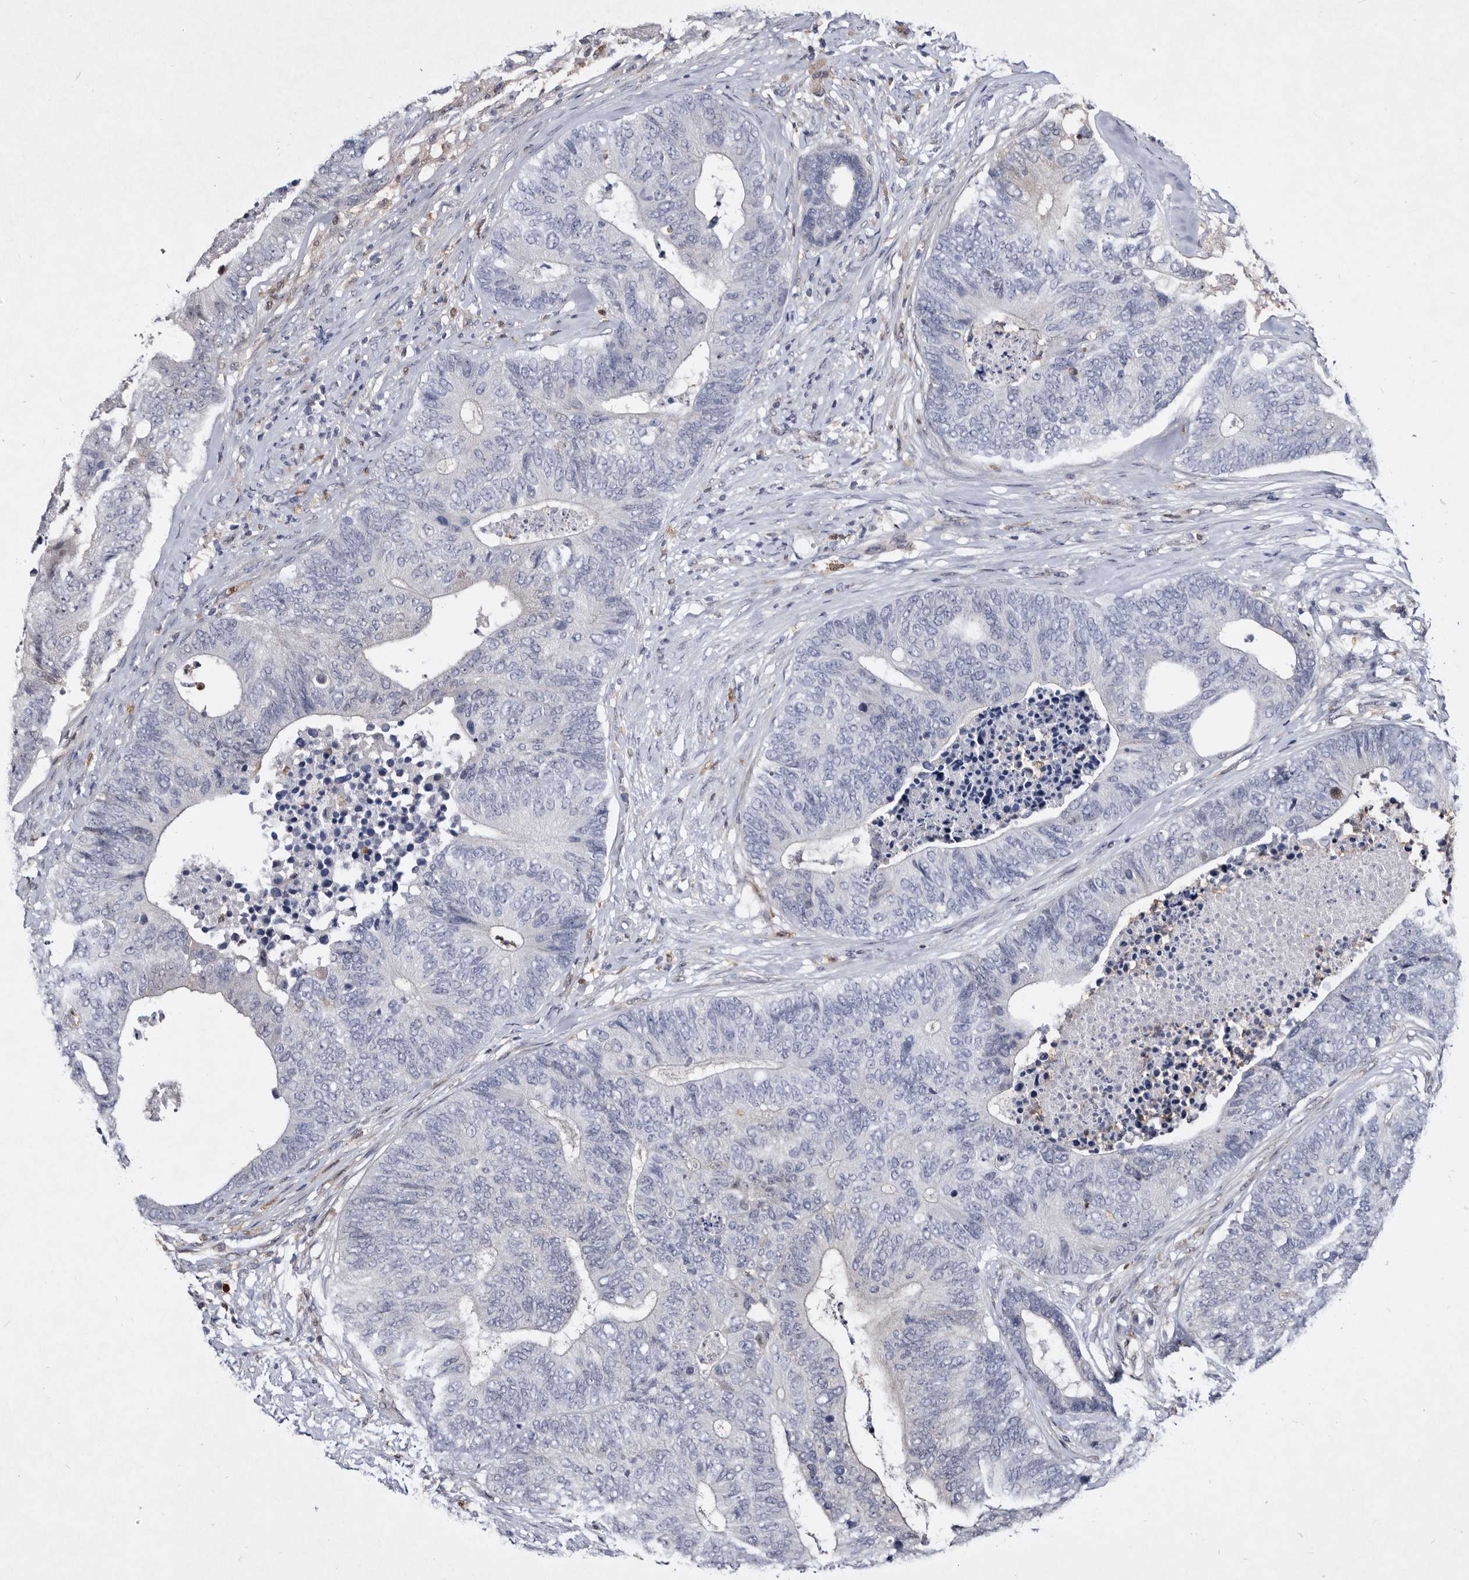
{"staining": {"intensity": "negative", "quantity": "none", "location": "none"}, "tissue": "colorectal cancer", "cell_type": "Tumor cells", "image_type": "cancer", "snomed": [{"axis": "morphology", "description": "Adenocarcinoma, NOS"}, {"axis": "topography", "description": "Colon"}], "caption": "Tumor cells are negative for brown protein staining in adenocarcinoma (colorectal). (IHC, brightfield microscopy, high magnification).", "gene": "SERPINB8", "patient": {"sex": "female", "age": 67}}